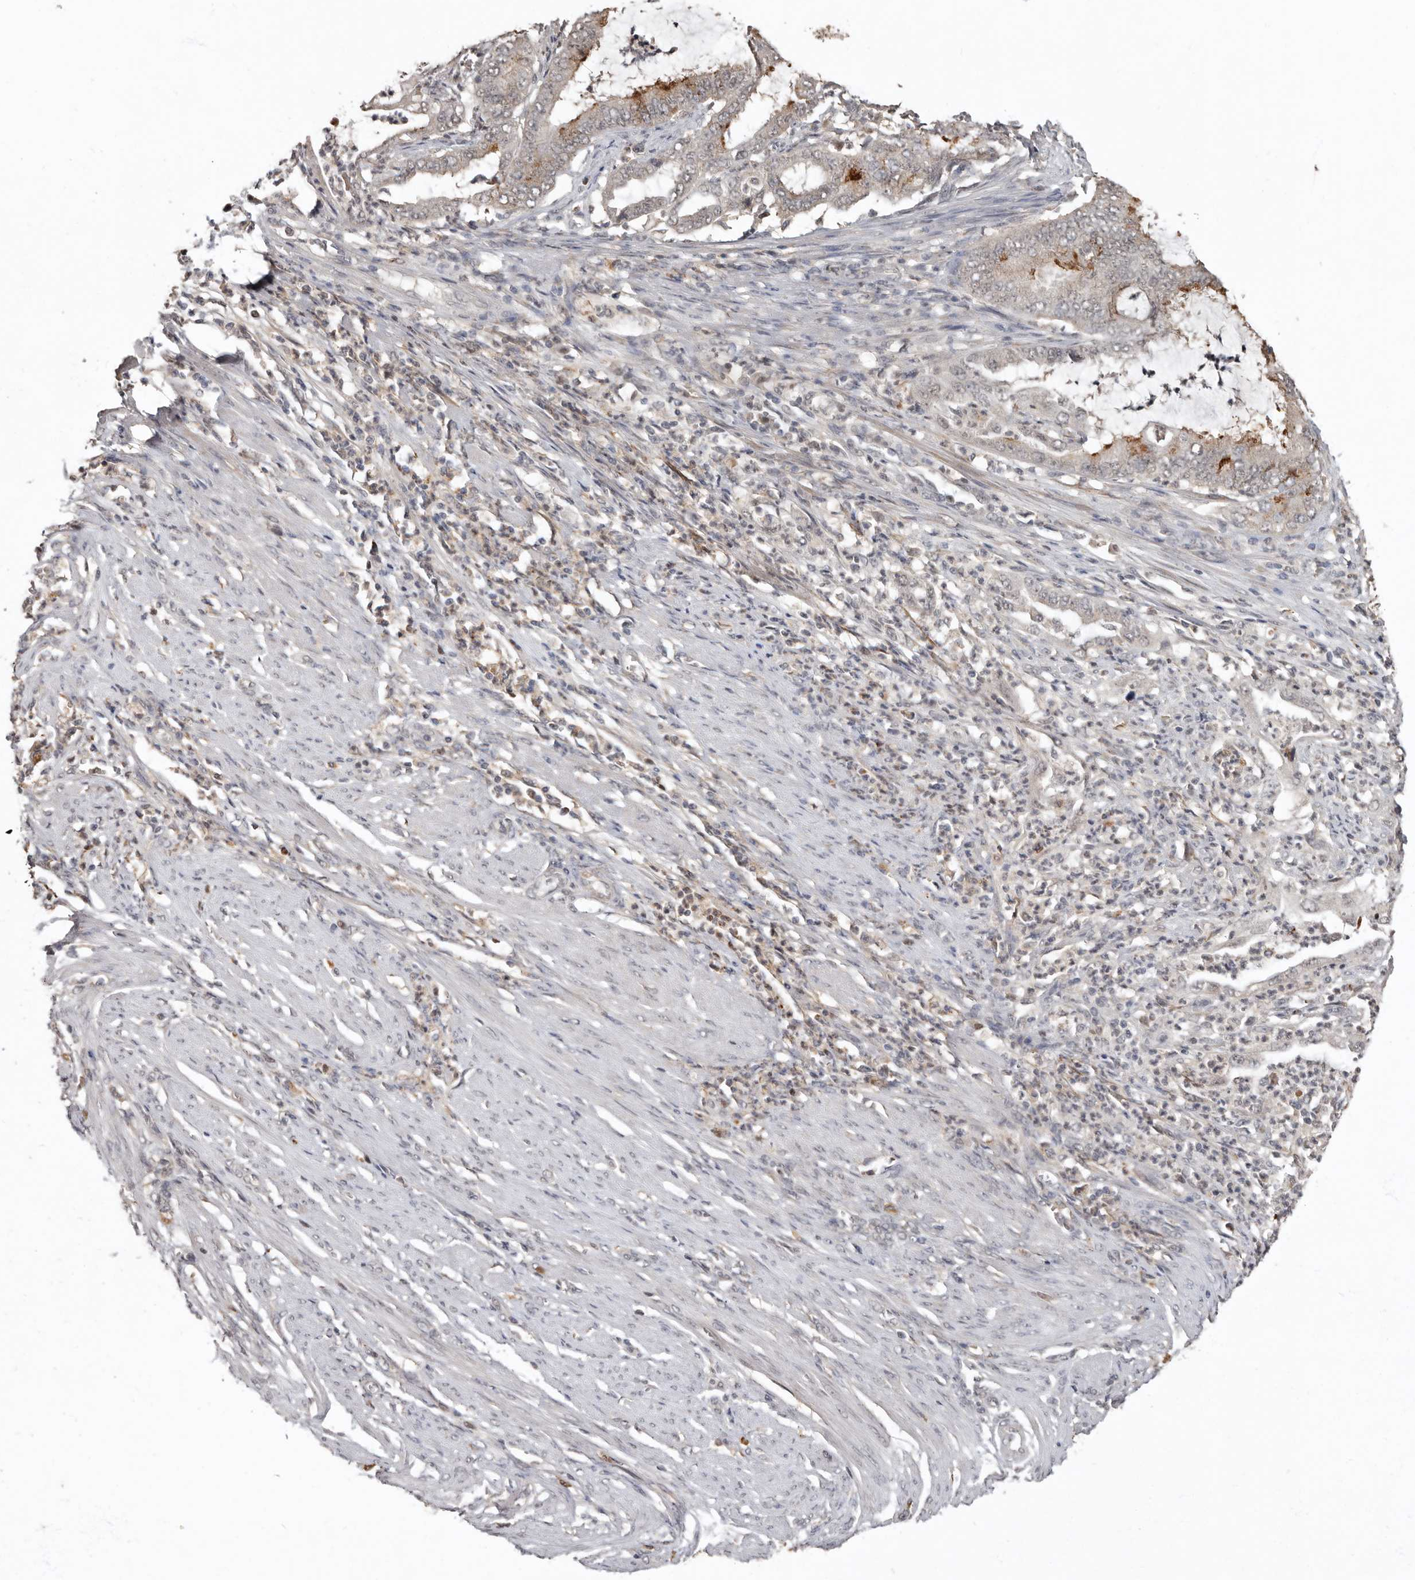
{"staining": {"intensity": "moderate", "quantity": "<25%", "location": "cytoplasmic/membranous"}, "tissue": "endometrial cancer", "cell_type": "Tumor cells", "image_type": "cancer", "snomed": [{"axis": "morphology", "description": "Adenocarcinoma, NOS"}, {"axis": "topography", "description": "Endometrium"}], "caption": "A high-resolution image shows immunohistochemistry (IHC) staining of endometrial adenocarcinoma, which displays moderate cytoplasmic/membranous positivity in approximately <25% of tumor cells.", "gene": "LRGUK", "patient": {"sex": "female", "age": 51}}